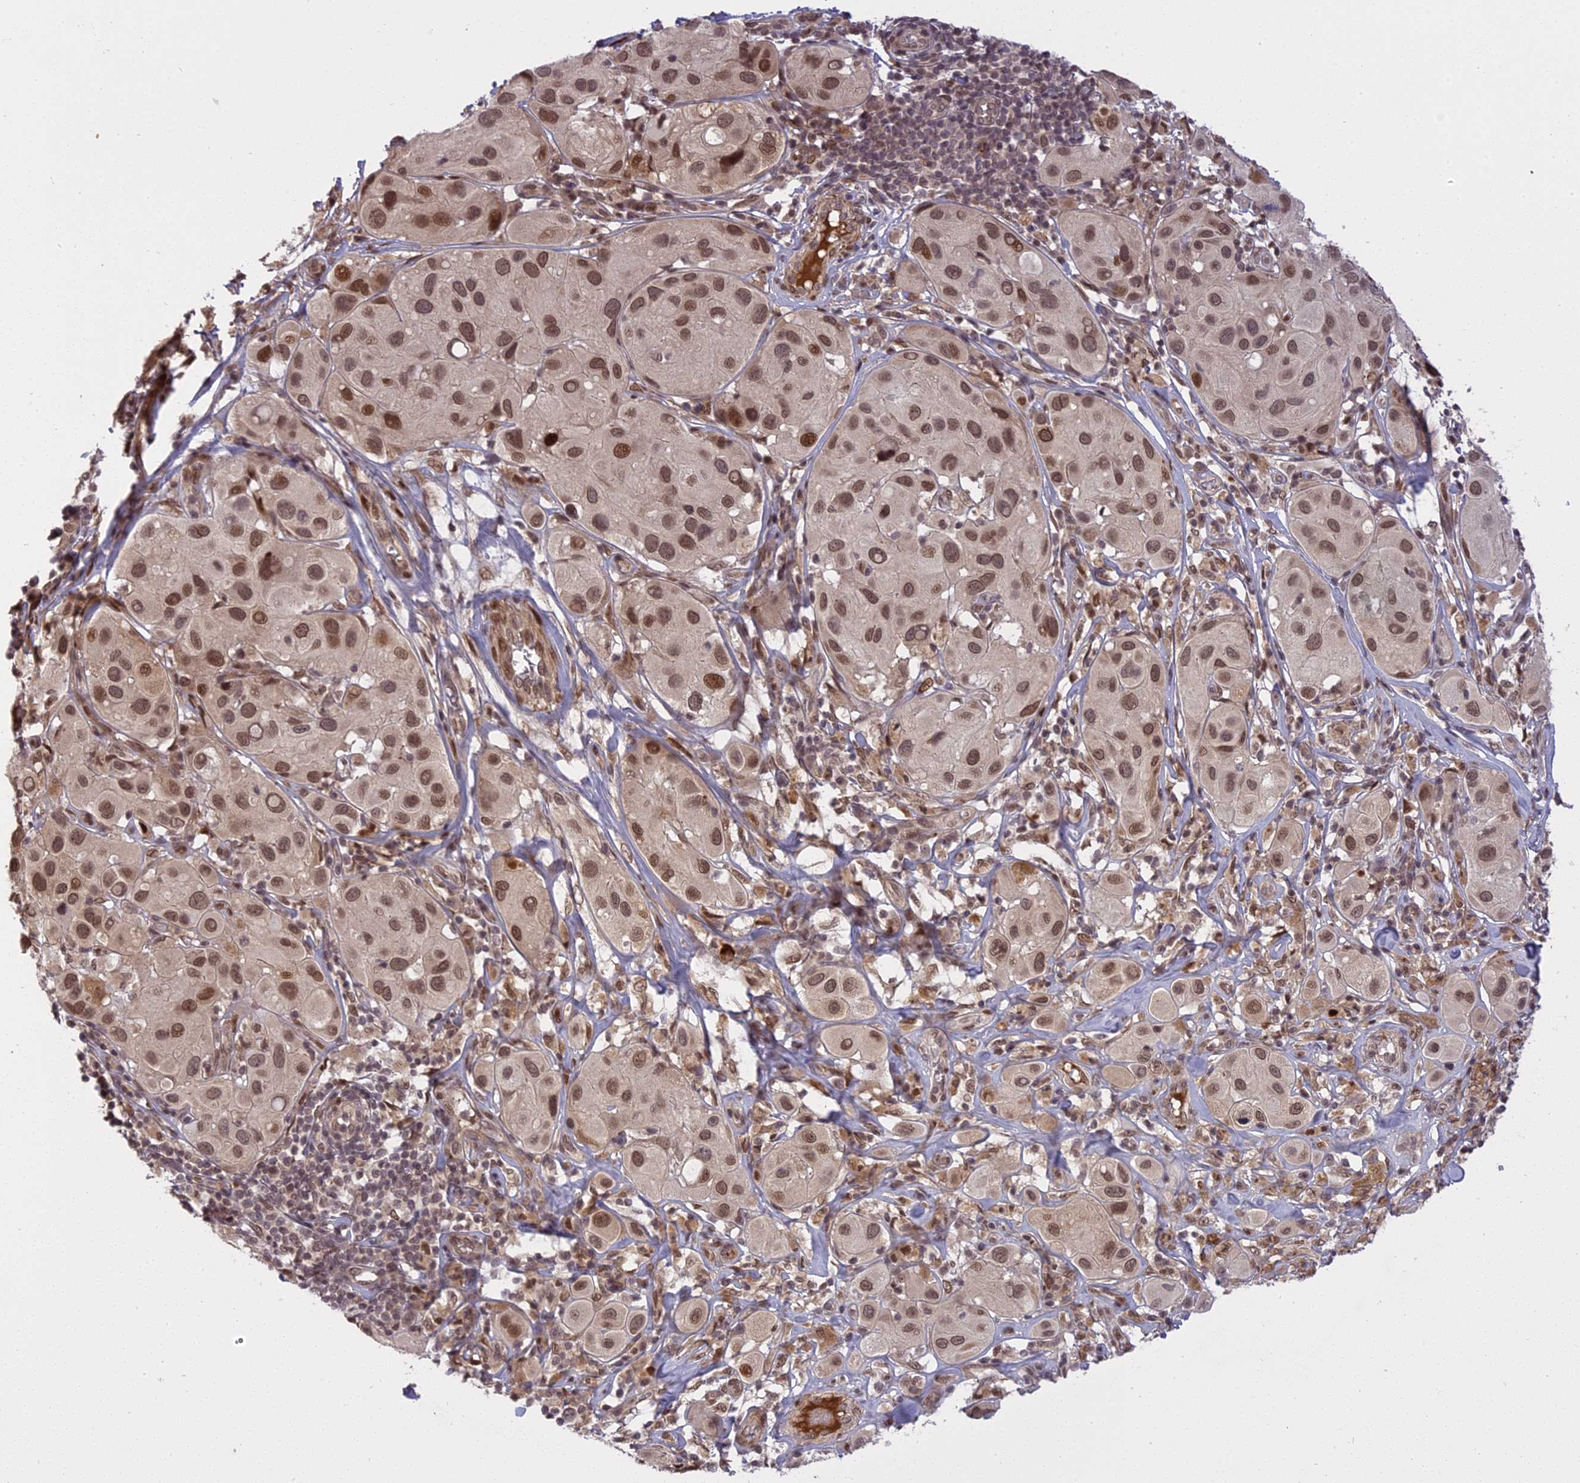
{"staining": {"intensity": "moderate", "quantity": ">75%", "location": "nuclear"}, "tissue": "melanoma", "cell_type": "Tumor cells", "image_type": "cancer", "snomed": [{"axis": "morphology", "description": "Malignant melanoma, Metastatic site"}, {"axis": "topography", "description": "Skin"}], "caption": "High-magnification brightfield microscopy of malignant melanoma (metastatic site) stained with DAB (3,3'-diaminobenzidine) (brown) and counterstained with hematoxylin (blue). tumor cells exhibit moderate nuclear expression is identified in approximately>75% of cells.", "gene": "PRELID2", "patient": {"sex": "male", "age": 41}}